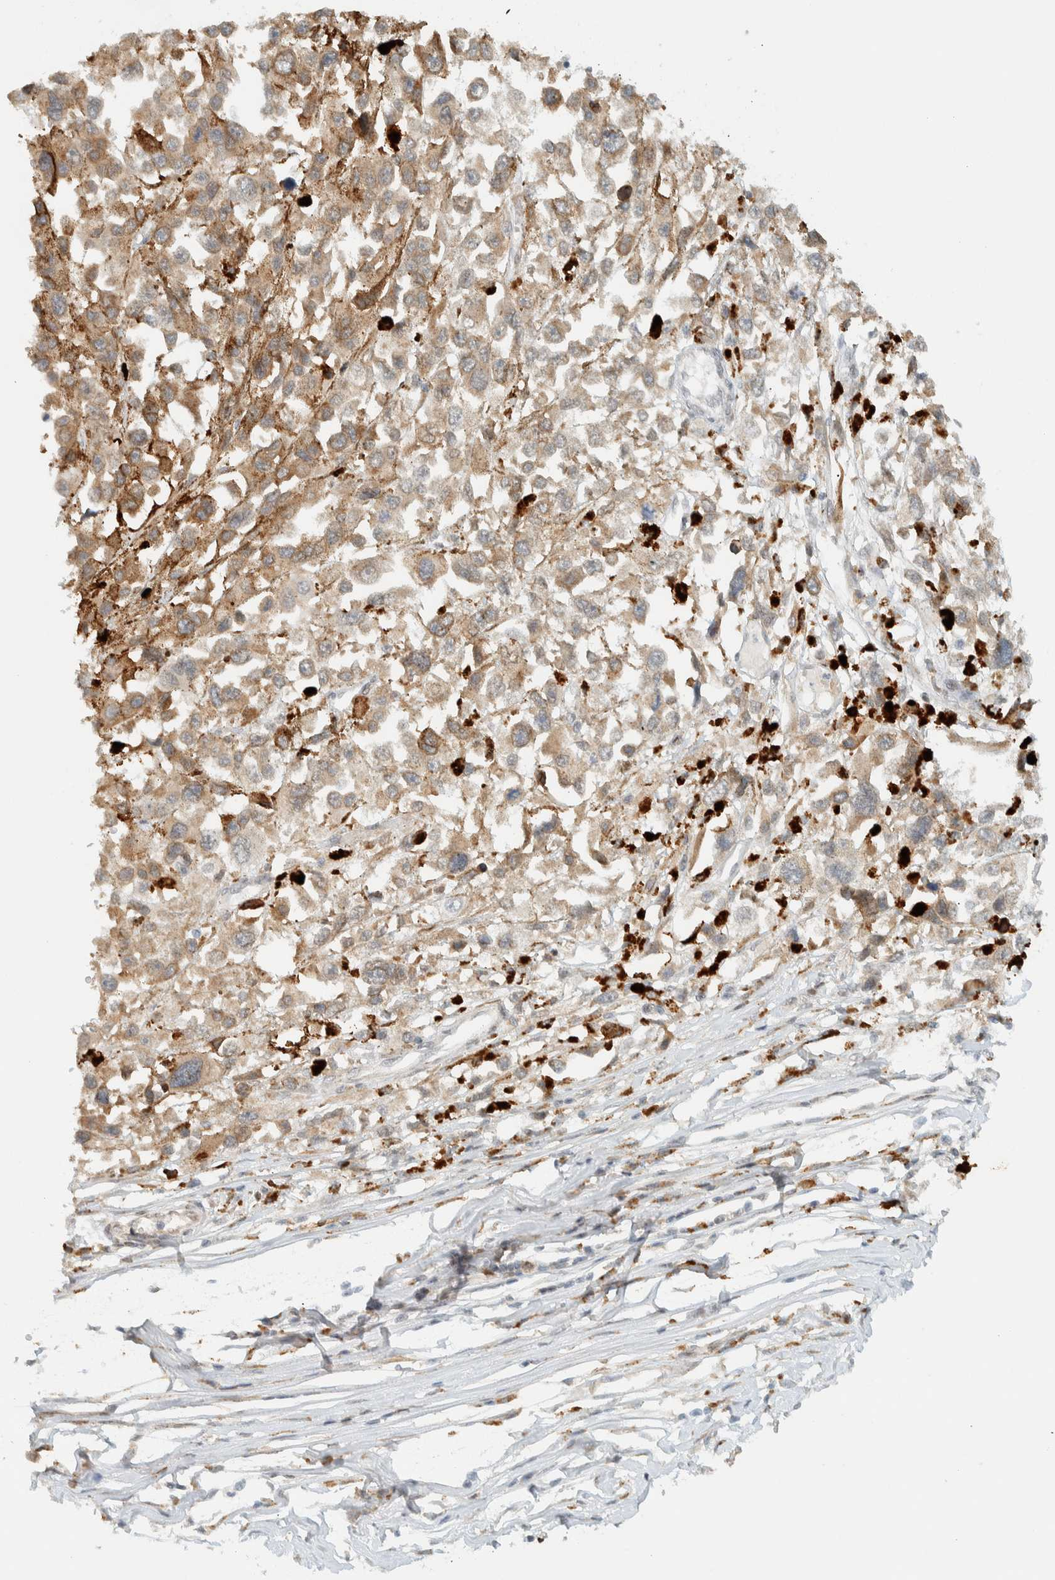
{"staining": {"intensity": "weak", "quantity": ">75%", "location": "cytoplasmic/membranous"}, "tissue": "melanoma", "cell_type": "Tumor cells", "image_type": "cancer", "snomed": [{"axis": "morphology", "description": "Malignant melanoma, Metastatic site"}, {"axis": "topography", "description": "Lymph node"}], "caption": "Approximately >75% of tumor cells in melanoma display weak cytoplasmic/membranous protein expression as visualized by brown immunohistochemical staining.", "gene": "ITPRID1", "patient": {"sex": "male", "age": 59}}